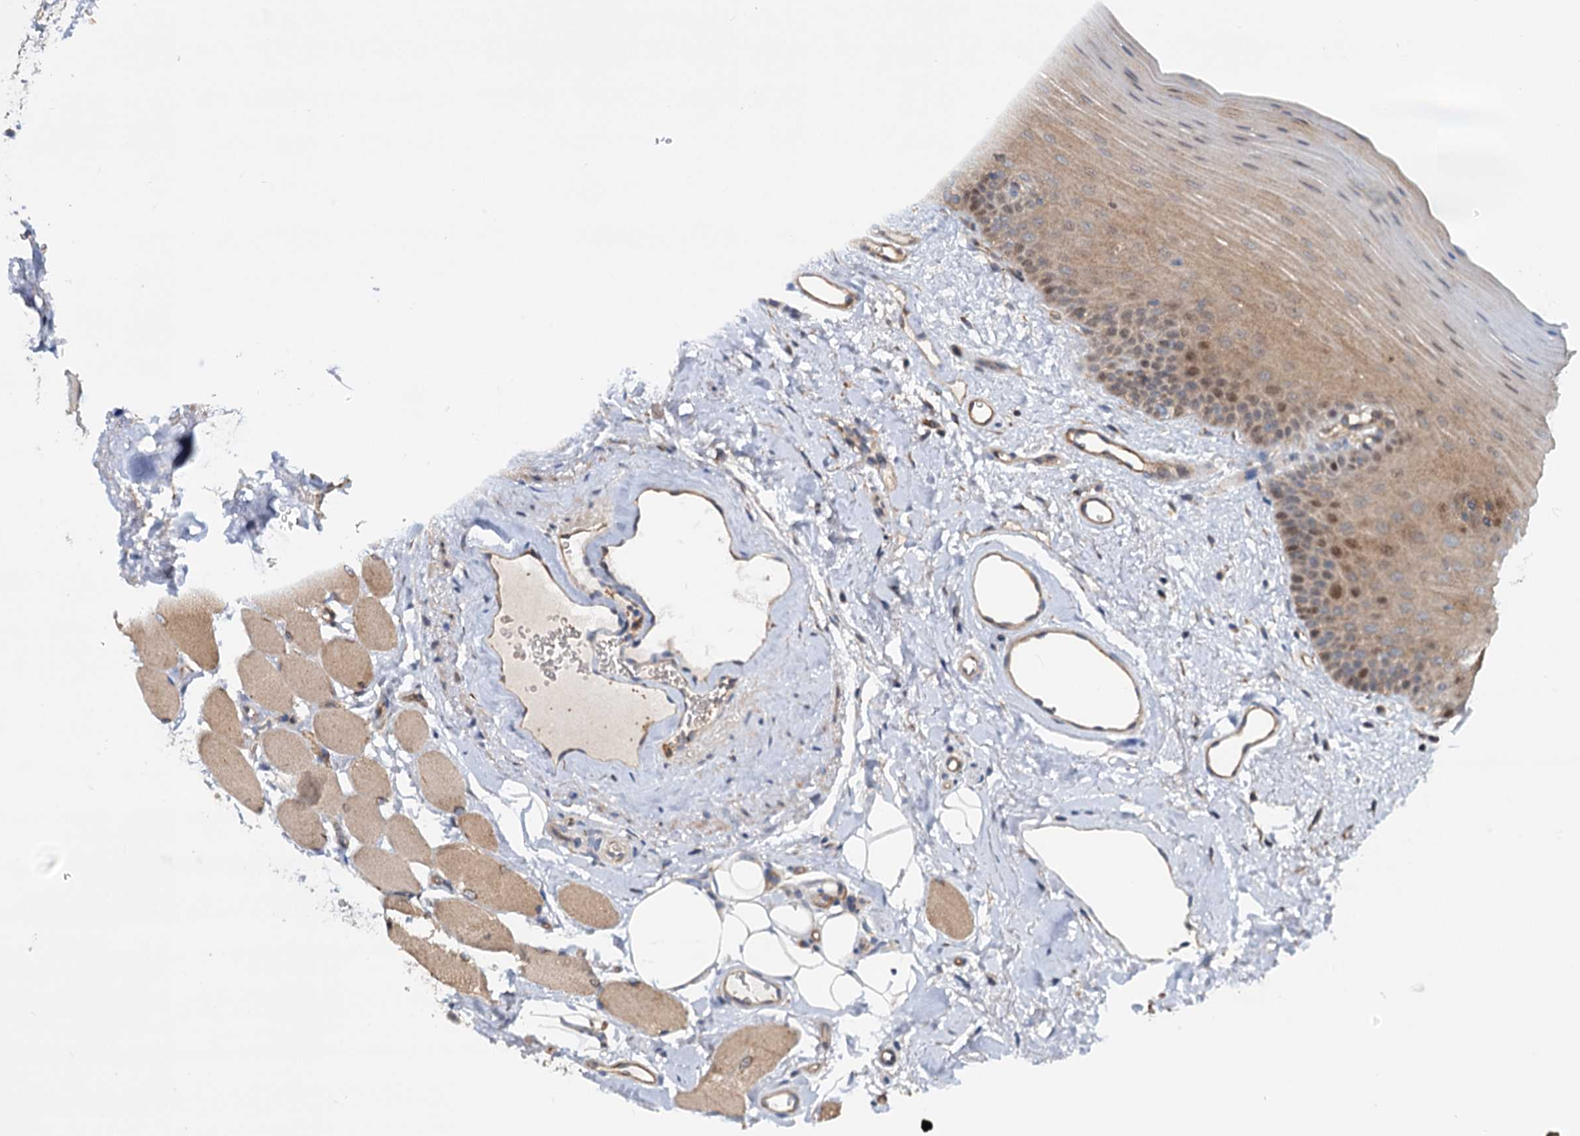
{"staining": {"intensity": "strong", "quantity": "25%-75%", "location": "nuclear"}, "tissue": "oral mucosa", "cell_type": "Squamous epithelial cells", "image_type": "normal", "snomed": [{"axis": "morphology", "description": "Normal tissue, NOS"}, {"axis": "topography", "description": "Oral tissue"}], "caption": "Immunohistochemistry of normal oral mucosa reveals high levels of strong nuclear positivity in approximately 25%-75% of squamous epithelial cells. (DAB = brown stain, brightfield microscopy at high magnification).", "gene": "PTDSS2", "patient": {"sex": "male", "age": 68}}